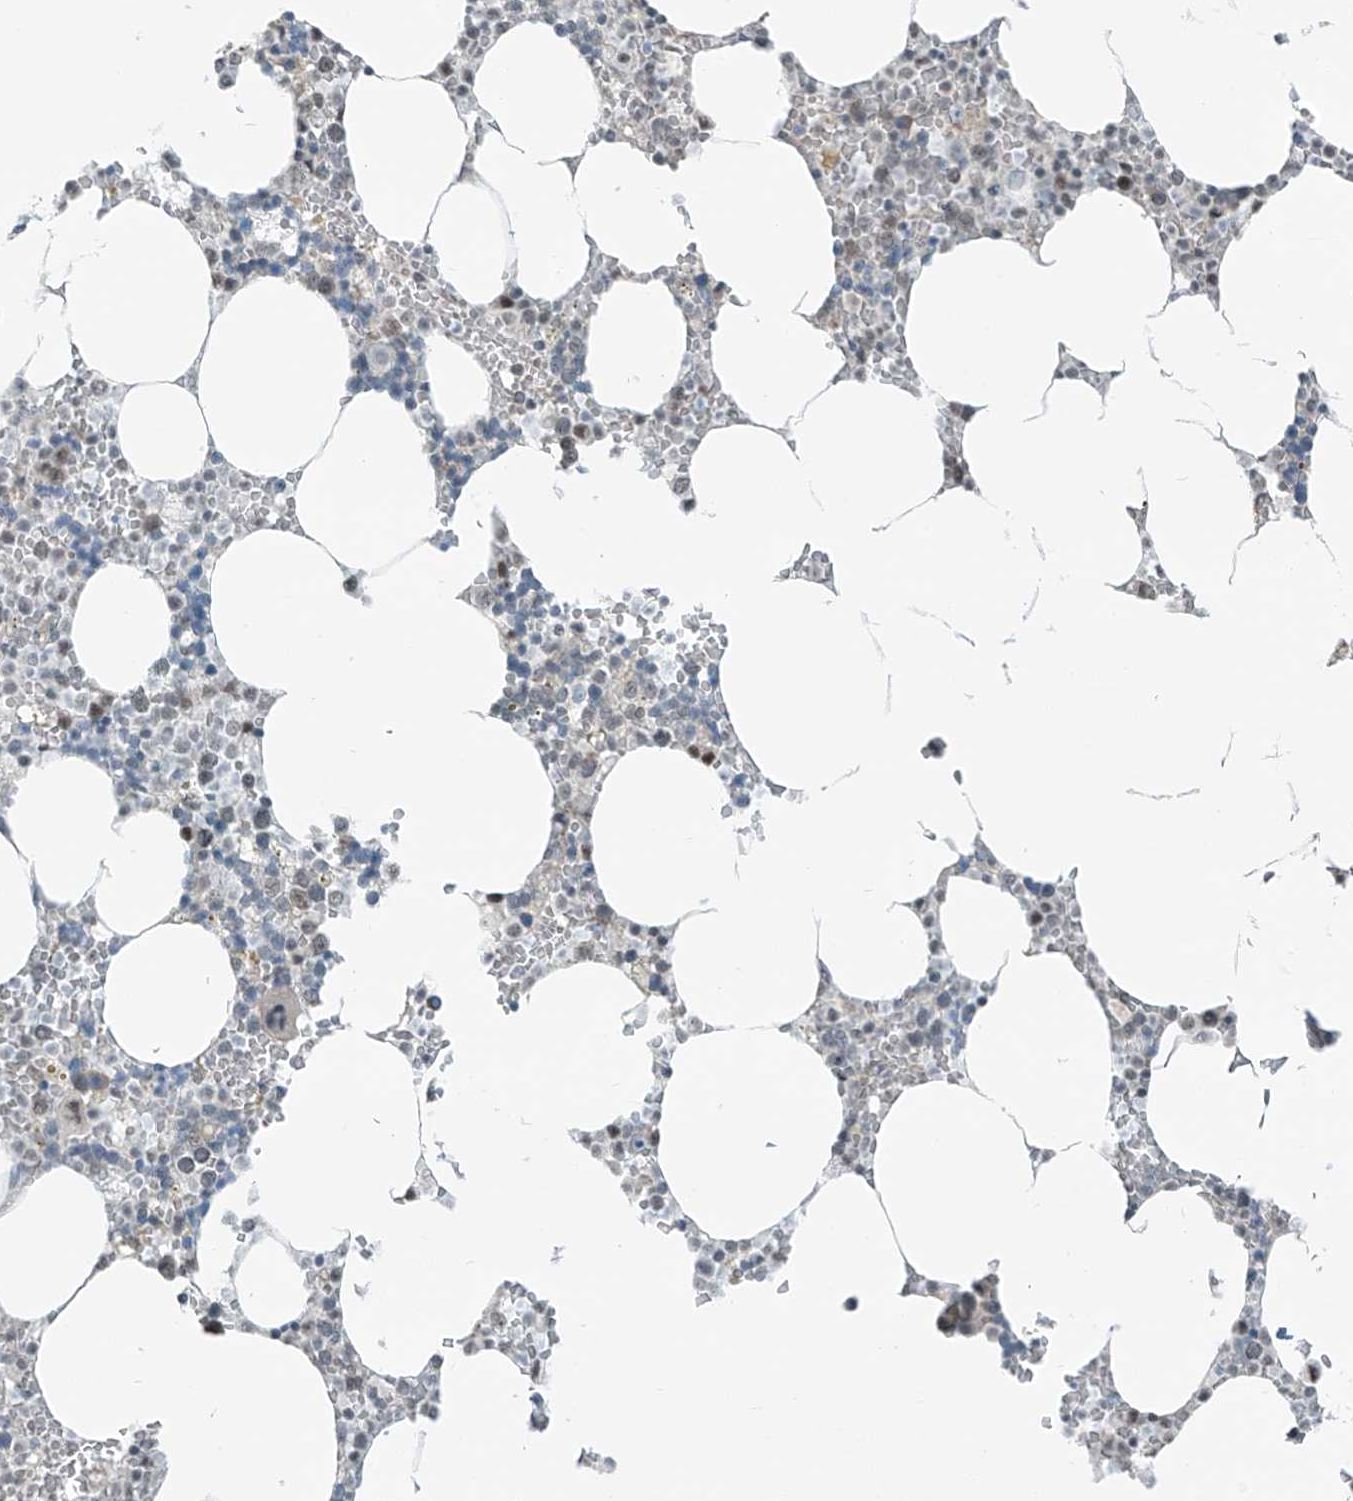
{"staining": {"intensity": "moderate", "quantity": "<25%", "location": "nuclear"}, "tissue": "bone marrow", "cell_type": "Hematopoietic cells", "image_type": "normal", "snomed": [{"axis": "morphology", "description": "Normal tissue, NOS"}, {"axis": "topography", "description": "Bone marrow"}], "caption": "The photomicrograph demonstrates a brown stain indicating the presence of a protein in the nuclear of hematopoietic cells in bone marrow. (Stains: DAB (3,3'-diaminobenzidine) in brown, nuclei in blue, Microscopy: brightfield microscopy at high magnification).", "gene": "WRNIP1", "patient": {"sex": "male", "age": 70}}